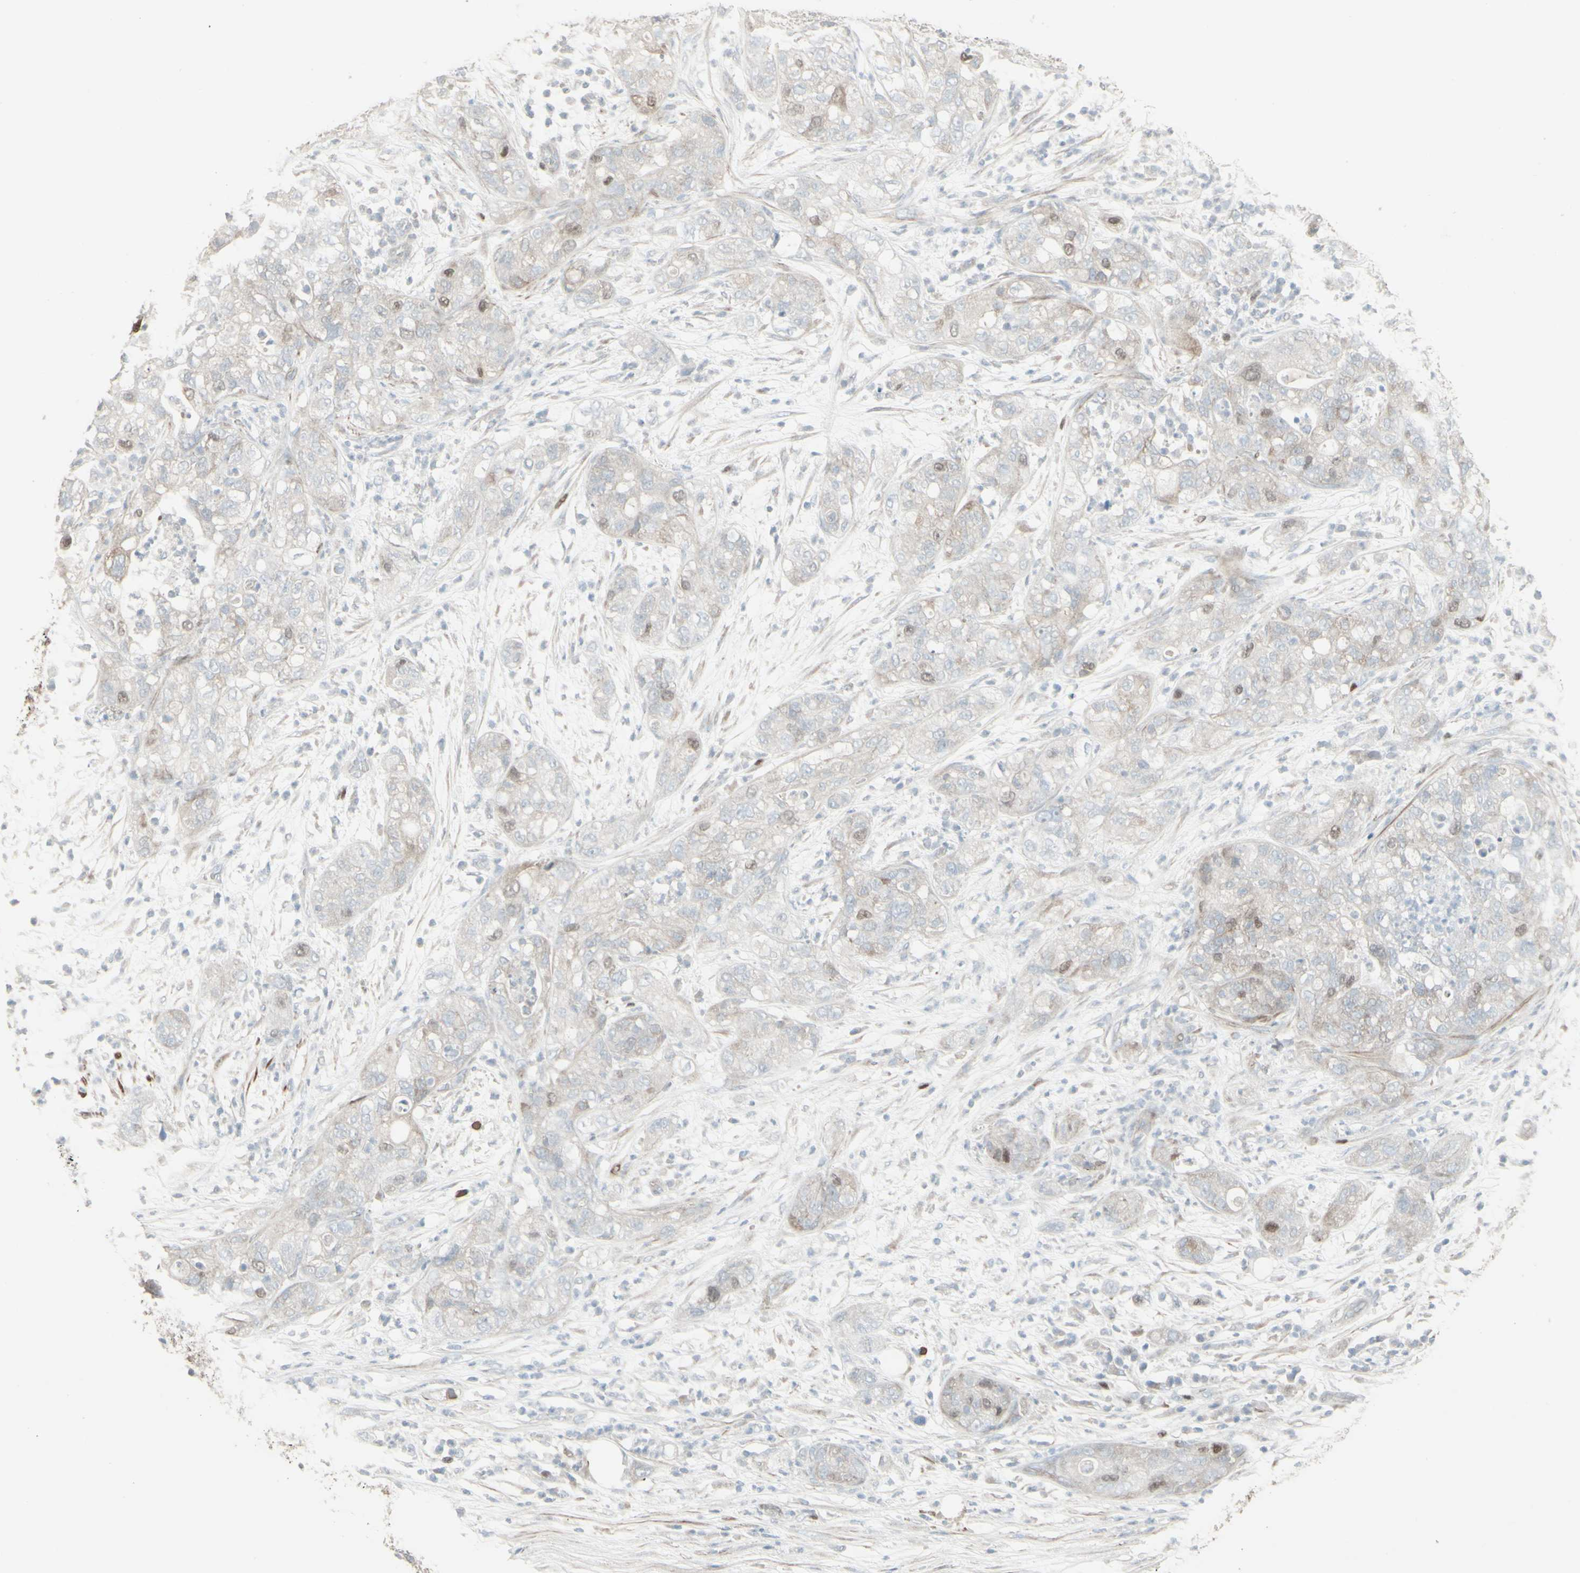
{"staining": {"intensity": "moderate", "quantity": "<25%", "location": "nuclear"}, "tissue": "pancreatic cancer", "cell_type": "Tumor cells", "image_type": "cancer", "snomed": [{"axis": "morphology", "description": "Adenocarcinoma, NOS"}, {"axis": "topography", "description": "Pancreas"}], "caption": "Protein staining of pancreatic adenocarcinoma tissue exhibits moderate nuclear expression in approximately <25% of tumor cells. (IHC, brightfield microscopy, high magnification).", "gene": "GMNN", "patient": {"sex": "female", "age": 78}}